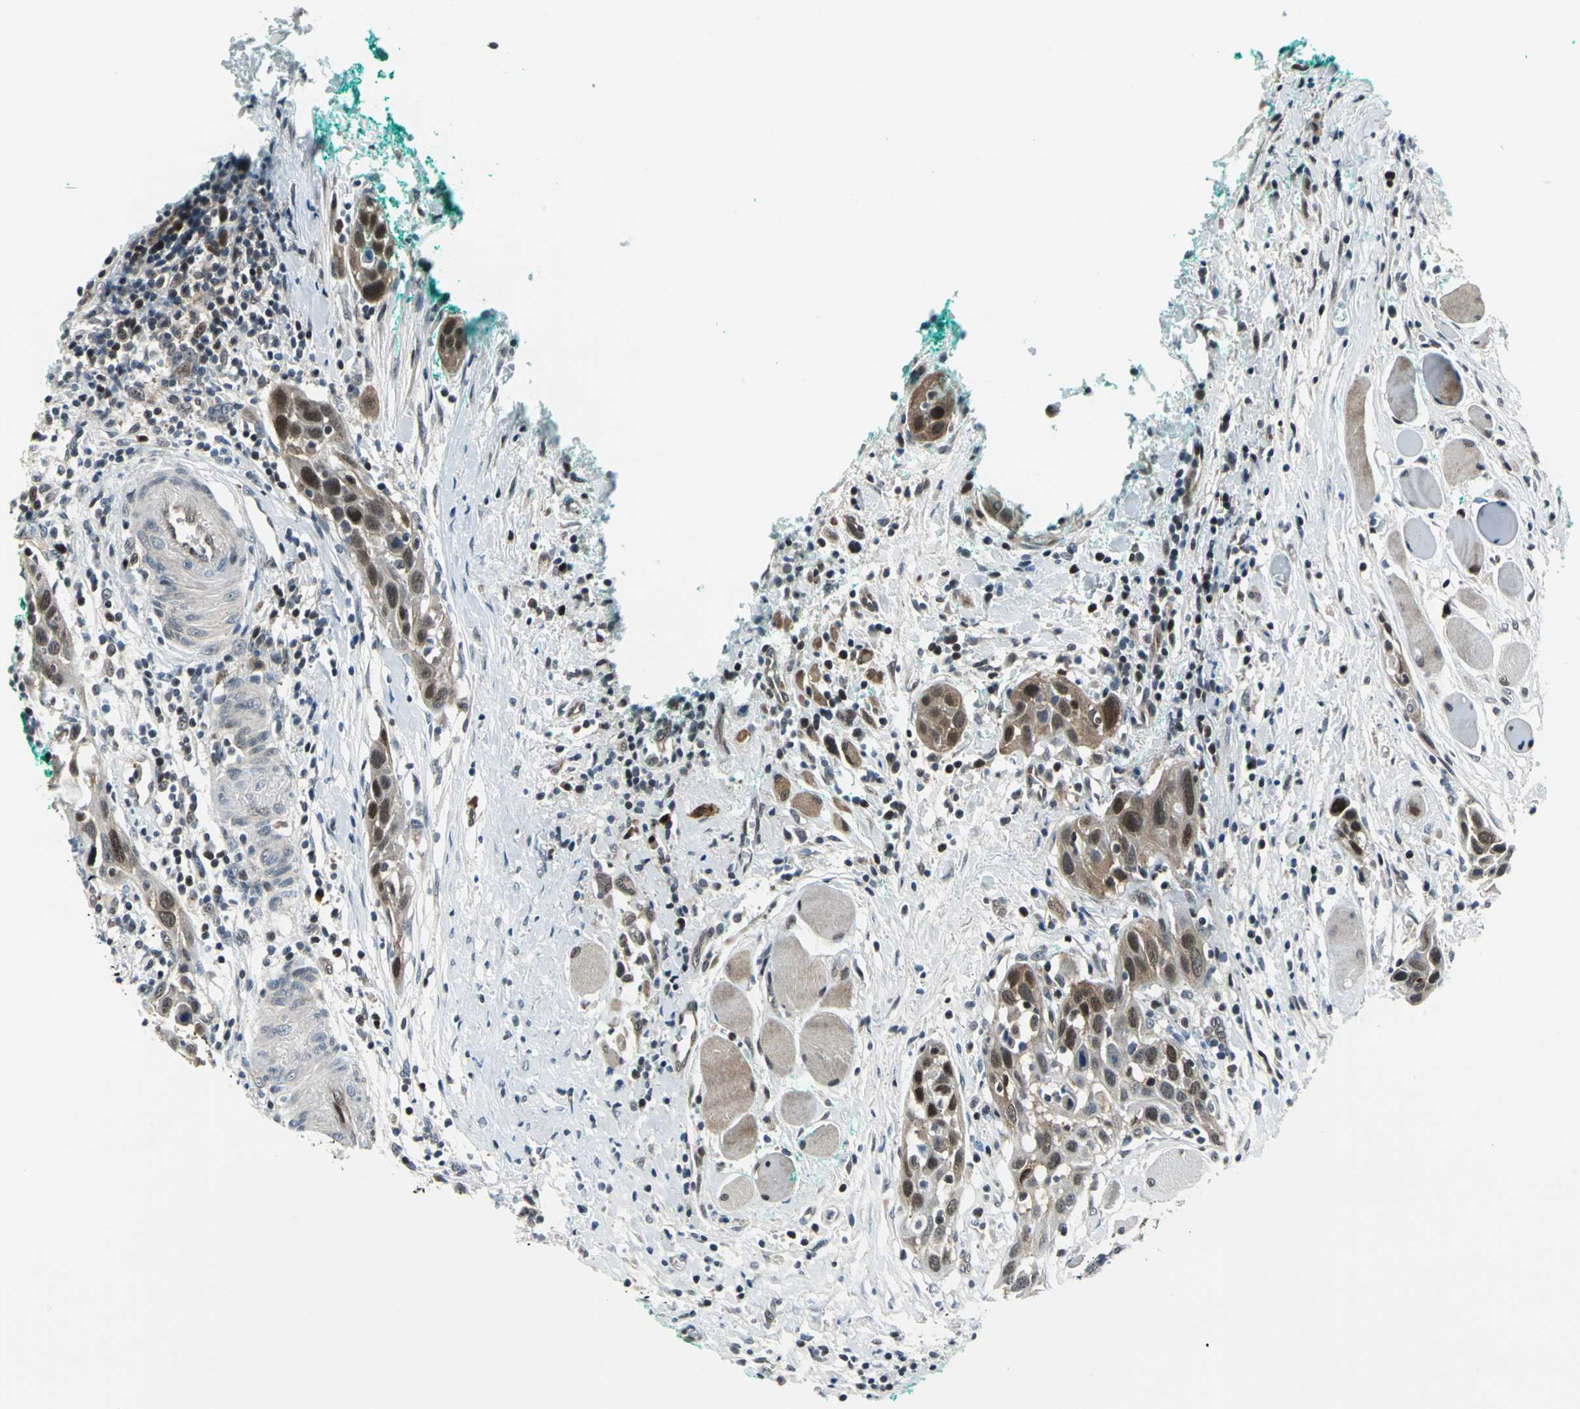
{"staining": {"intensity": "weak", "quantity": ">75%", "location": "cytoplasmic/membranous,nuclear"}, "tissue": "head and neck cancer", "cell_type": "Tumor cells", "image_type": "cancer", "snomed": [{"axis": "morphology", "description": "Squamous cell carcinoma, NOS"}, {"axis": "topography", "description": "Oral tissue"}, {"axis": "topography", "description": "Head-Neck"}], "caption": "Immunohistochemistry (IHC) photomicrograph of head and neck cancer stained for a protein (brown), which demonstrates low levels of weak cytoplasmic/membranous and nuclear positivity in about >75% of tumor cells.", "gene": "POLR3K", "patient": {"sex": "female", "age": 50}}